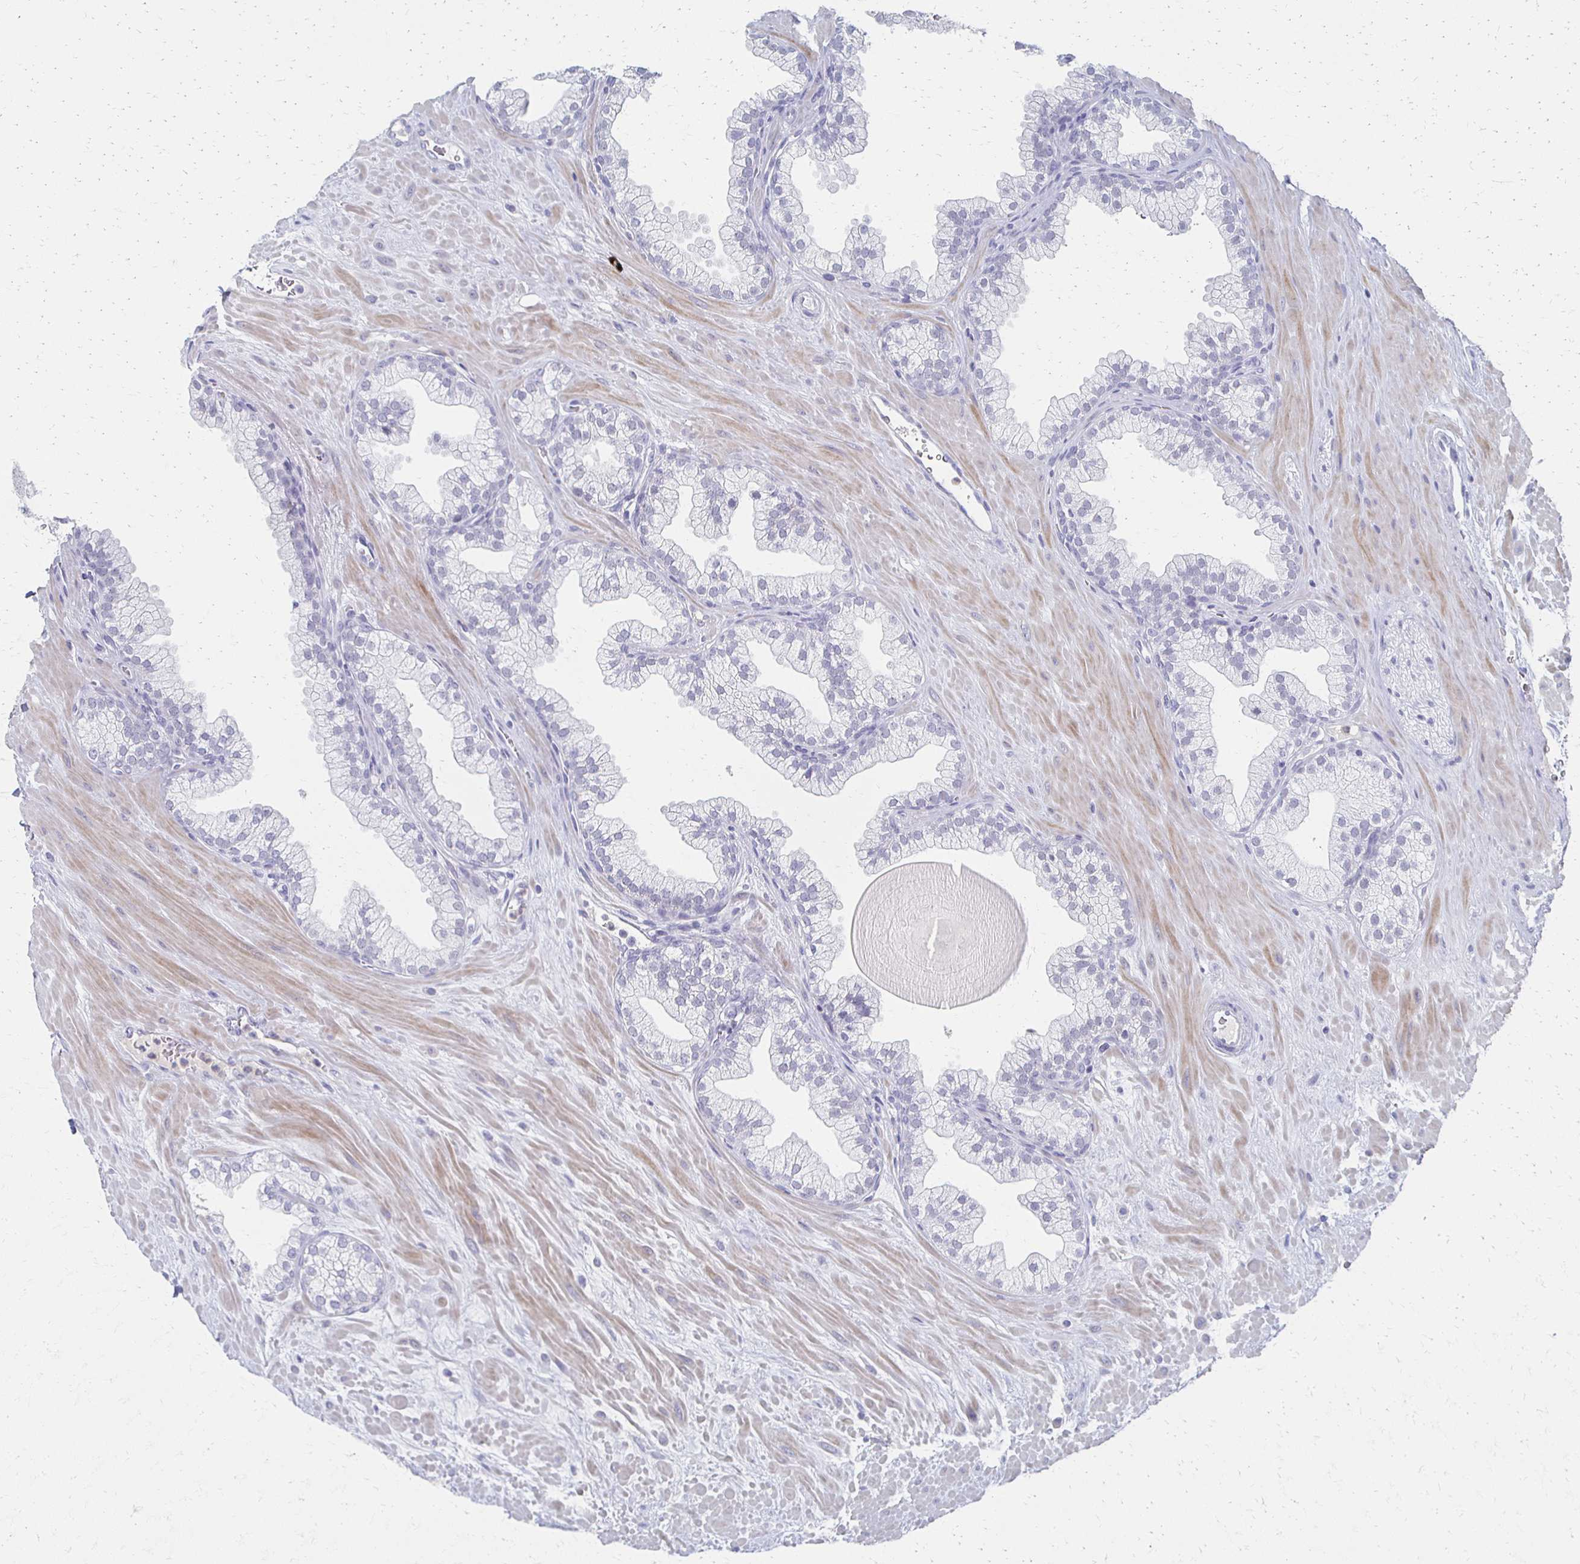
{"staining": {"intensity": "negative", "quantity": "none", "location": "none"}, "tissue": "prostate", "cell_type": "Glandular cells", "image_type": "normal", "snomed": [{"axis": "morphology", "description": "Normal tissue, NOS"}, {"axis": "topography", "description": "Prostate"}, {"axis": "topography", "description": "Peripheral nerve tissue"}], "caption": "Glandular cells show no significant protein expression in unremarkable prostate.", "gene": "CXCR2", "patient": {"sex": "male", "age": 61}}